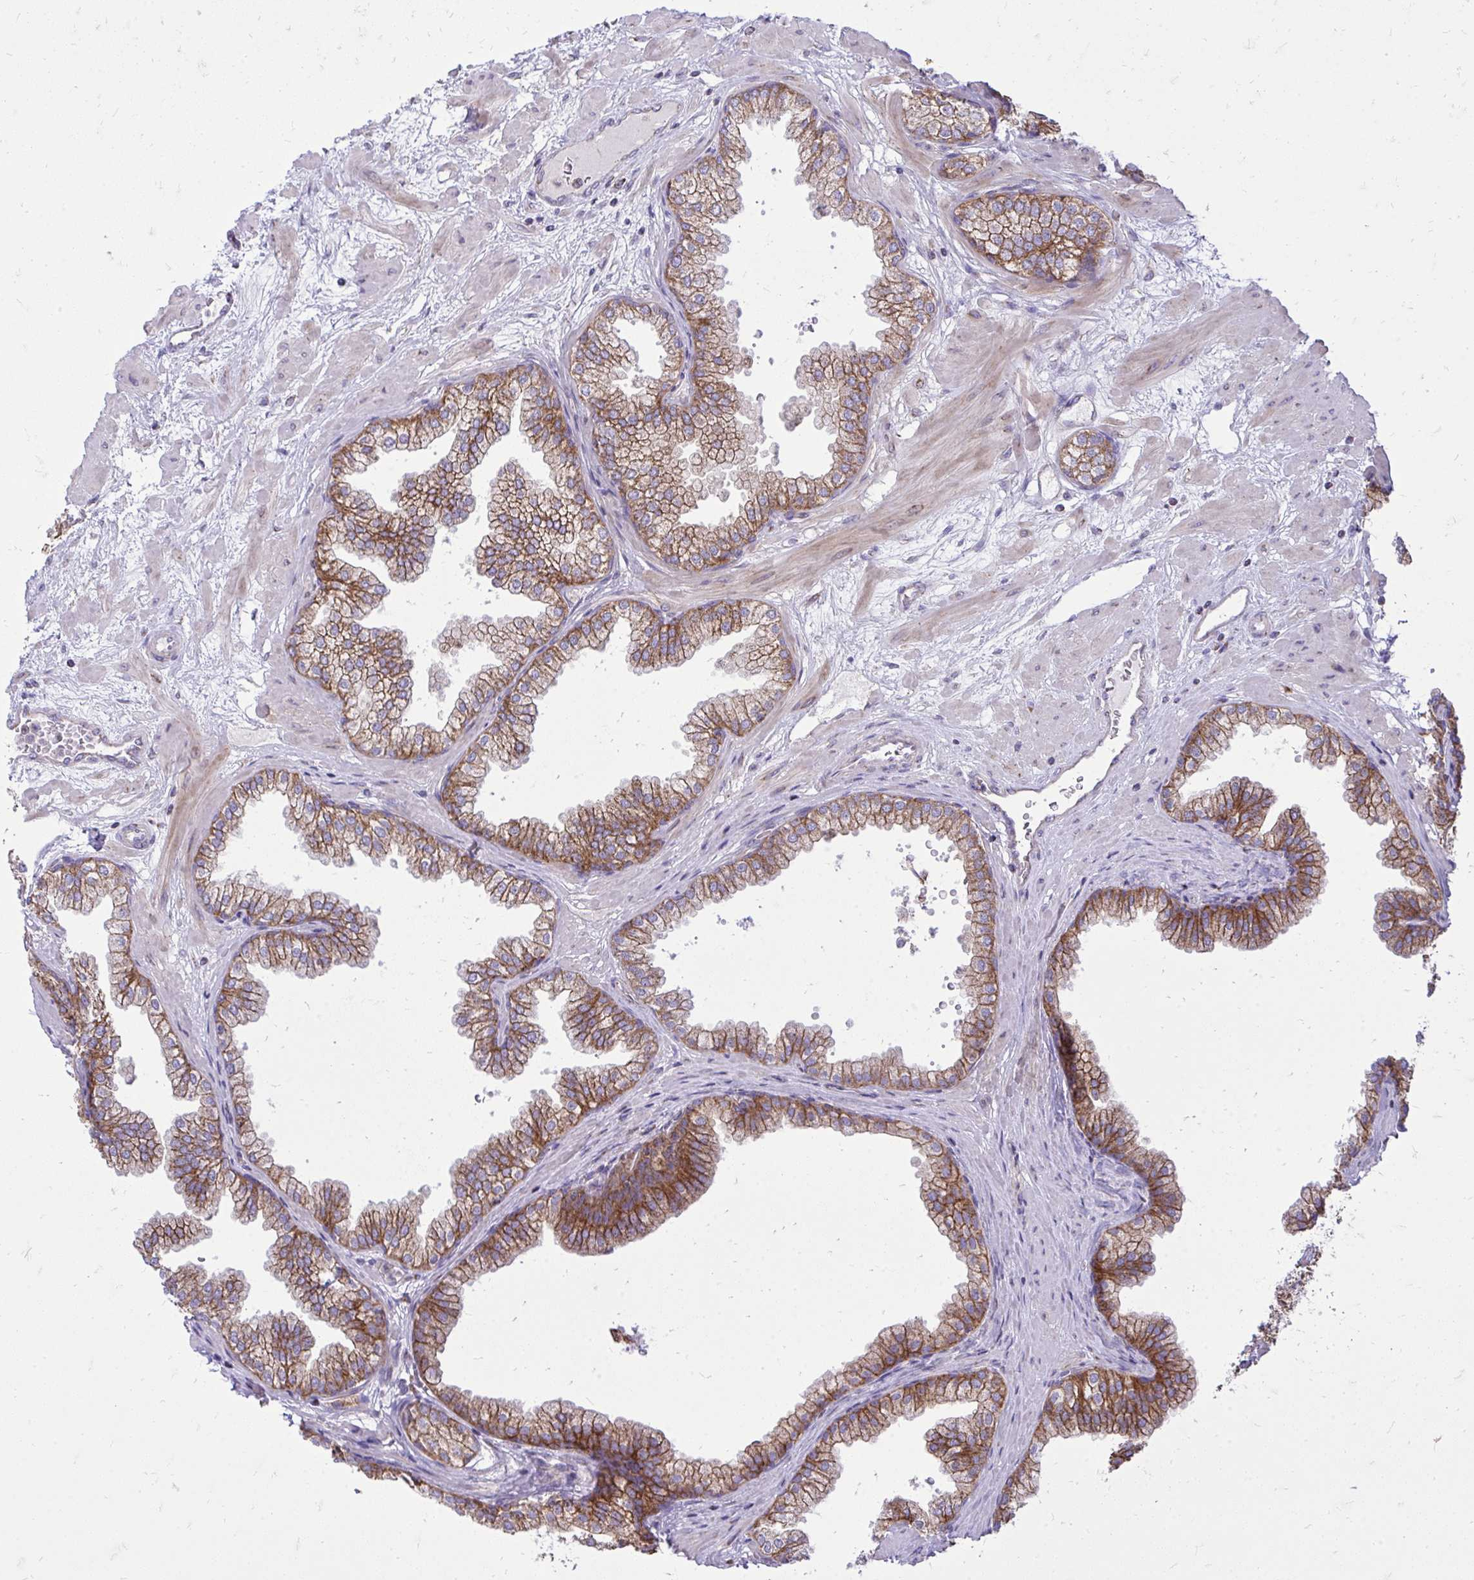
{"staining": {"intensity": "strong", "quantity": "25%-75%", "location": "cytoplasmic/membranous"}, "tissue": "prostate", "cell_type": "Glandular cells", "image_type": "normal", "snomed": [{"axis": "morphology", "description": "Normal tissue, NOS"}, {"axis": "topography", "description": "Prostate"}], "caption": "Brown immunohistochemical staining in normal prostate reveals strong cytoplasmic/membranous expression in about 25%-75% of glandular cells.", "gene": "SPTBN2", "patient": {"sex": "male", "age": 37}}